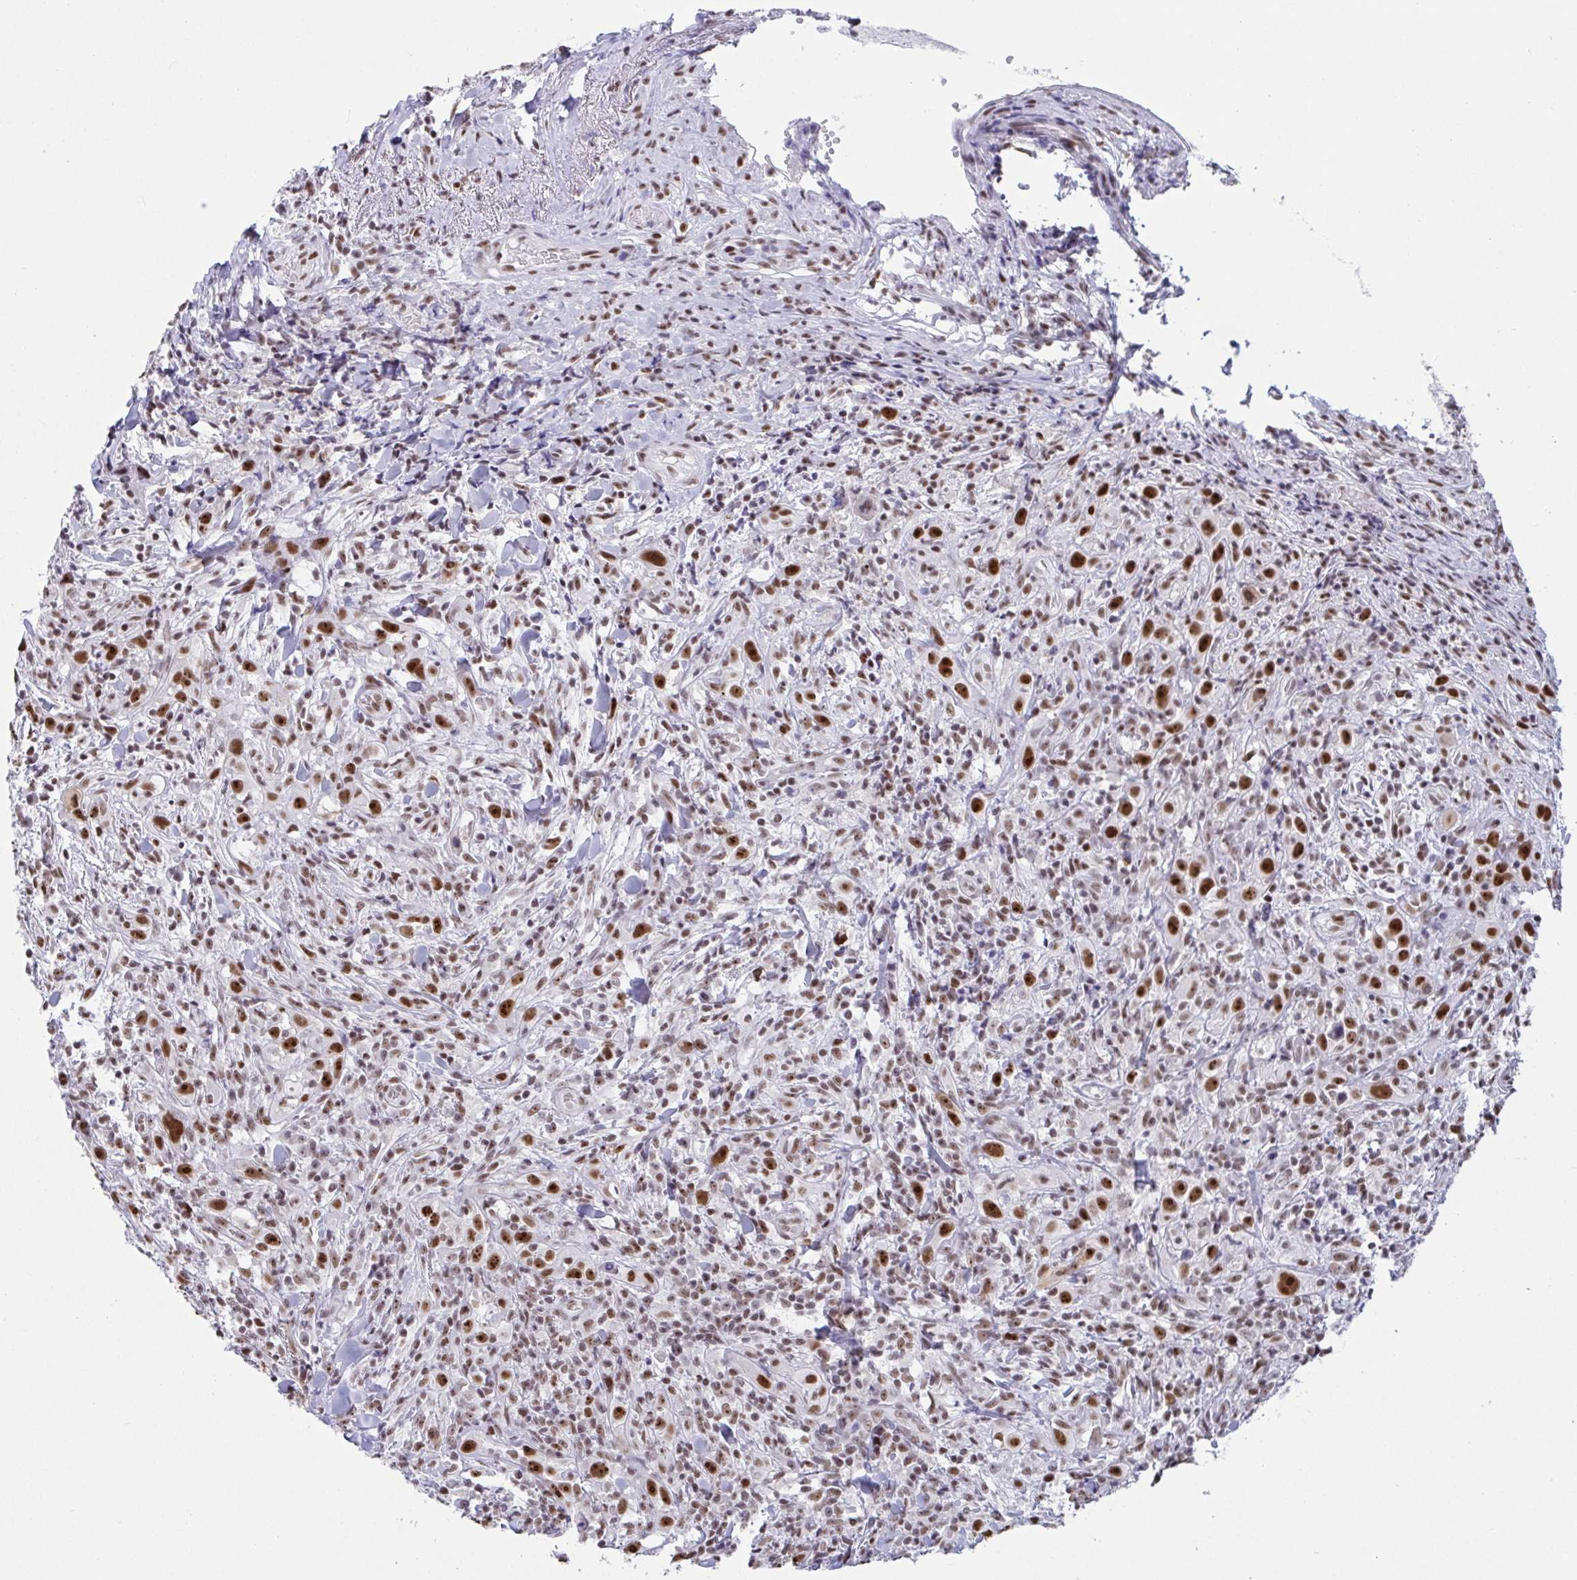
{"staining": {"intensity": "strong", "quantity": ">75%", "location": "nuclear"}, "tissue": "head and neck cancer", "cell_type": "Tumor cells", "image_type": "cancer", "snomed": [{"axis": "morphology", "description": "Squamous cell carcinoma, NOS"}, {"axis": "topography", "description": "Head-Neck"}], "caption": "Head and neck squamous cell carcinoma was stained to show a protein in brown. There is high levels of strong nuclear expression in approximately >75% of tumor cells.", "gene": "SUPT16H", "patient": {"sex": "female", "age": 95}}